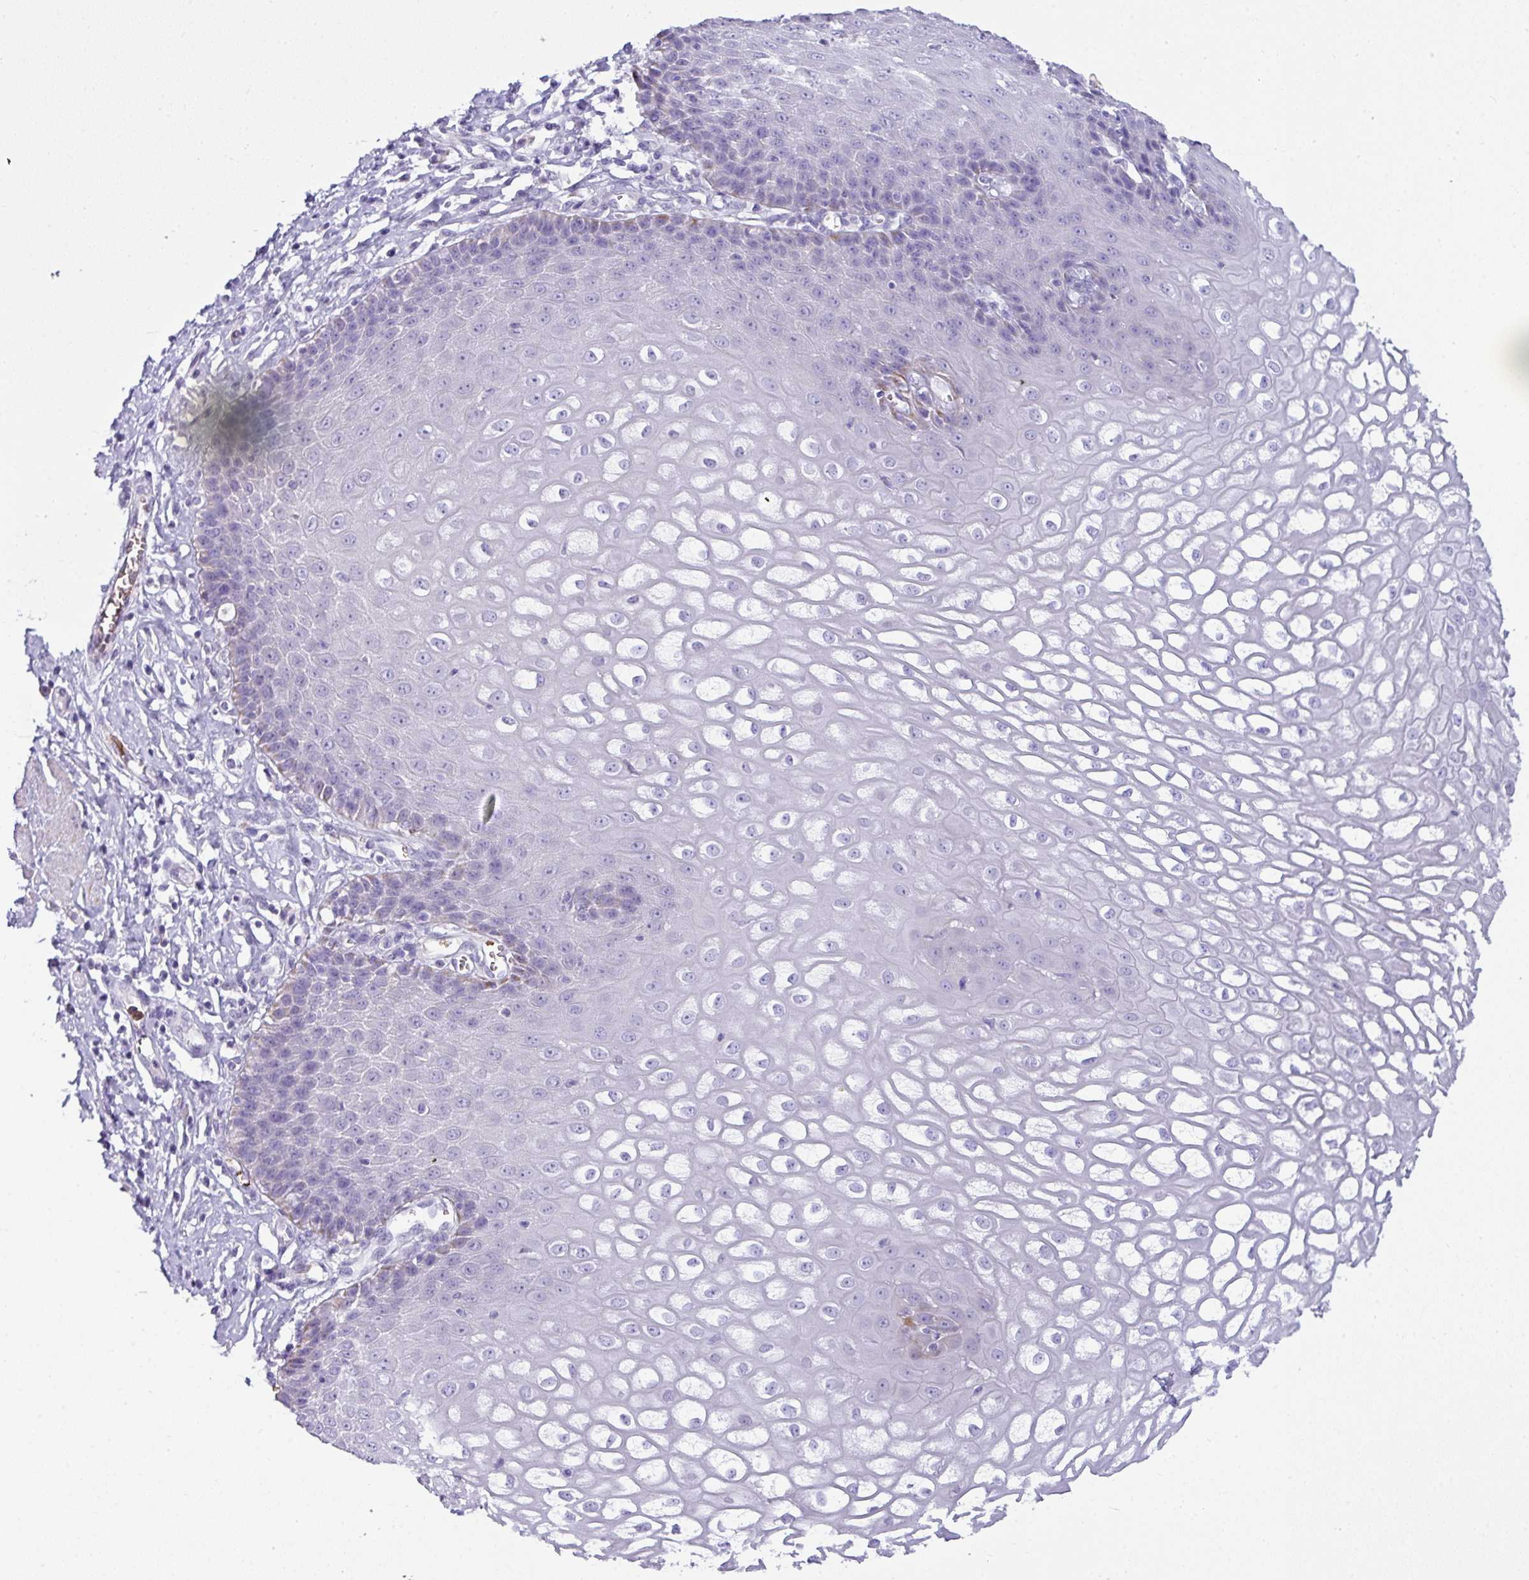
{"staining": {"intensity": "negative", "quantity": "none", "location": "none"}, "tissue": "esophagus", "cell_type": "Squamous epithelial cells", "image_type": "normal", "snomed": [{"axis": "morphology", "description": "Normal tissue, NOS"}, {"axis": "topography", "description": "Esophagus"}], "caption": "Immunohistochemistry (IHC) micrograph of benign human esophagus stained for a protein (brown), which demonstrates no positivity in squamous epithelial cells.", "gene": "NAPSA", "patient": {"sex": "male", "age": 67}}